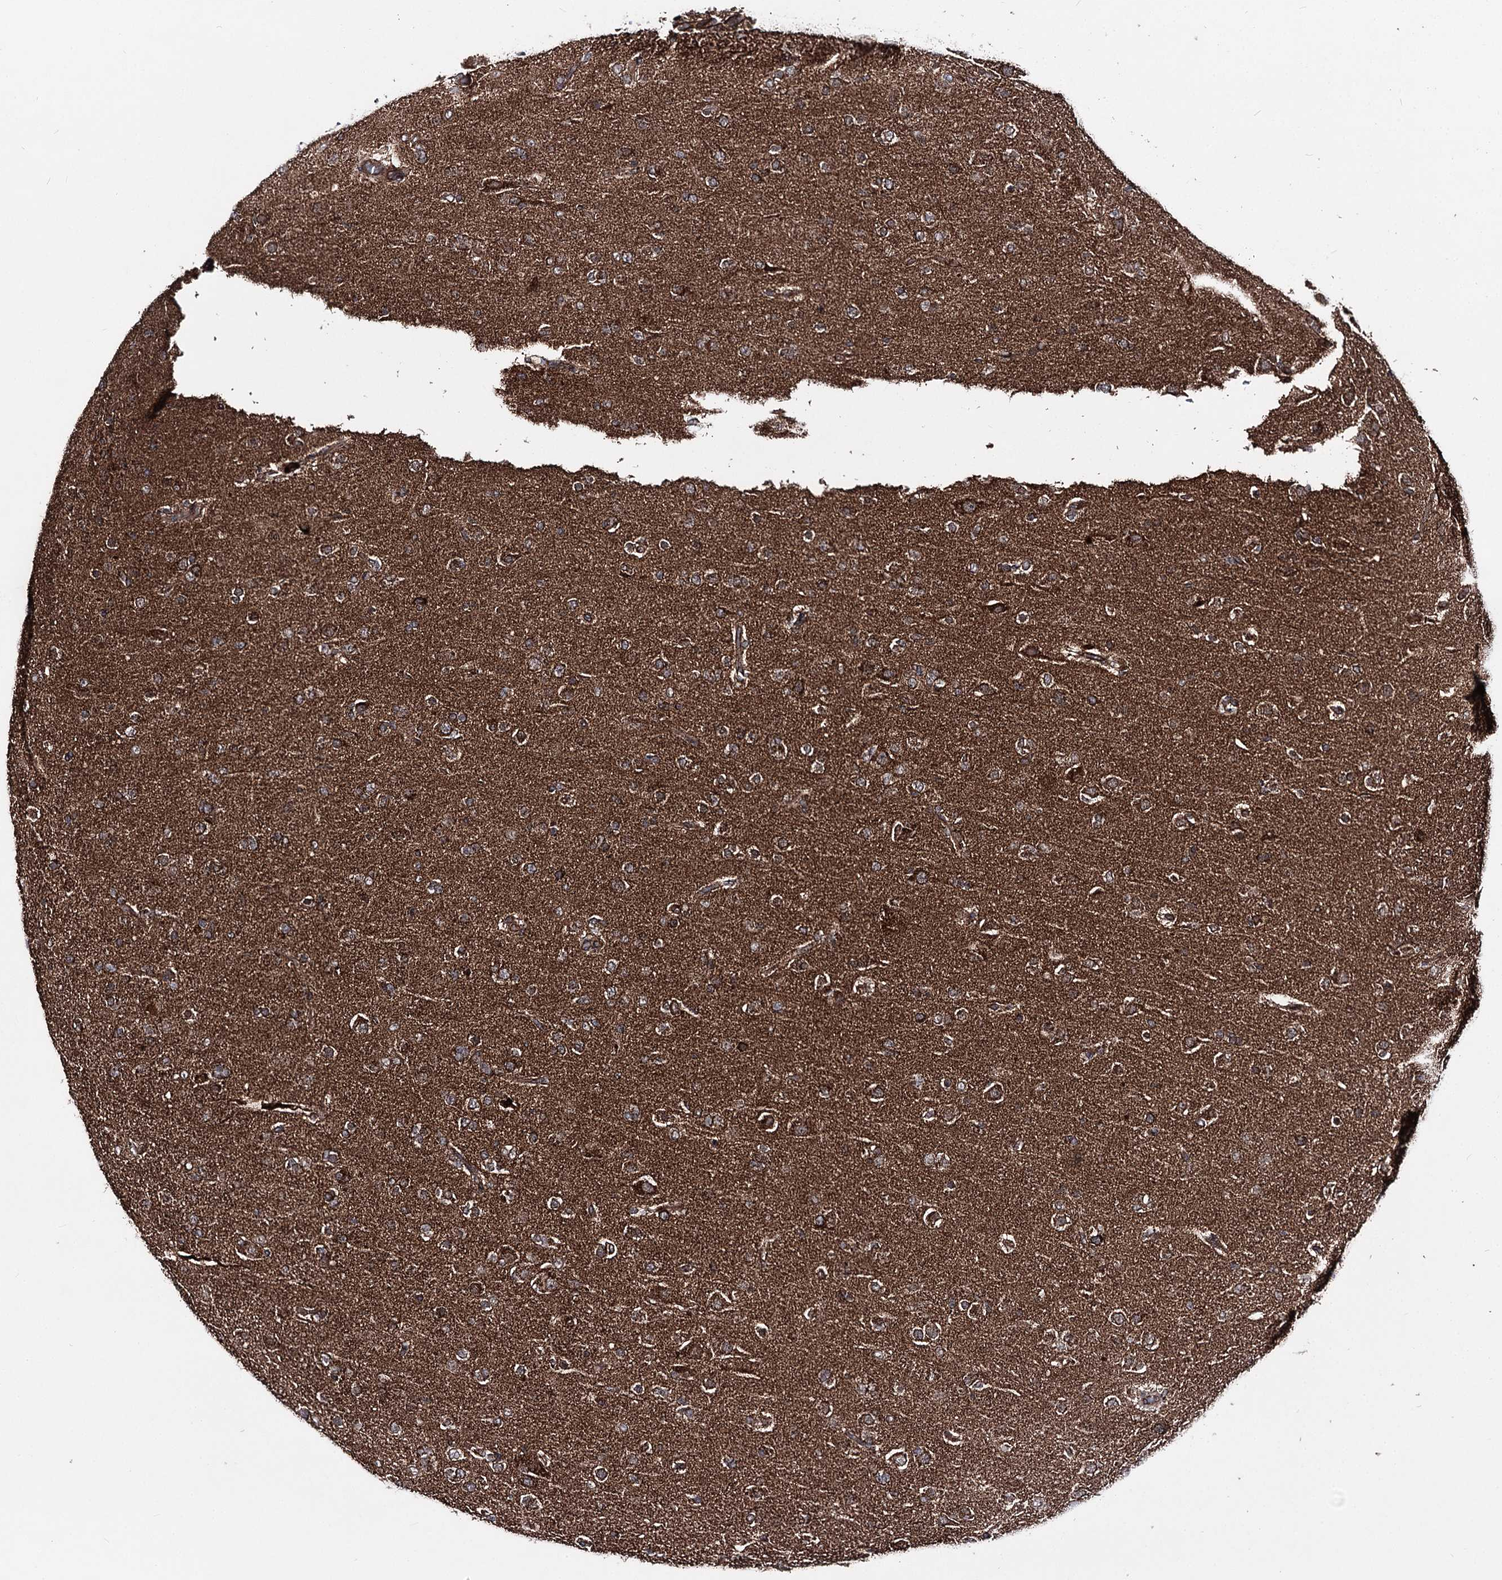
{"staining": {"intensity": "moderate", "quantity": "25%-75%", "location": "cytoplasmic/membranous"}, "tissue": "glioma", "cell_type": "Tumor cells", "image_type": "cancer", "snomed": [{"axis": "morphology", "description": "Glioma, malignant, Low grade"}, {"axis": "topography", "description": "Brain"}], "caption": "Immunohistochemical staining of glioma demonstrates medium levels of moderate cytoplasmic/membranous protein positivity in about 25%-75% of tumor cells.", "gene": "FGFR1OP2", "patient": {"sex": "male", "age": 65}}